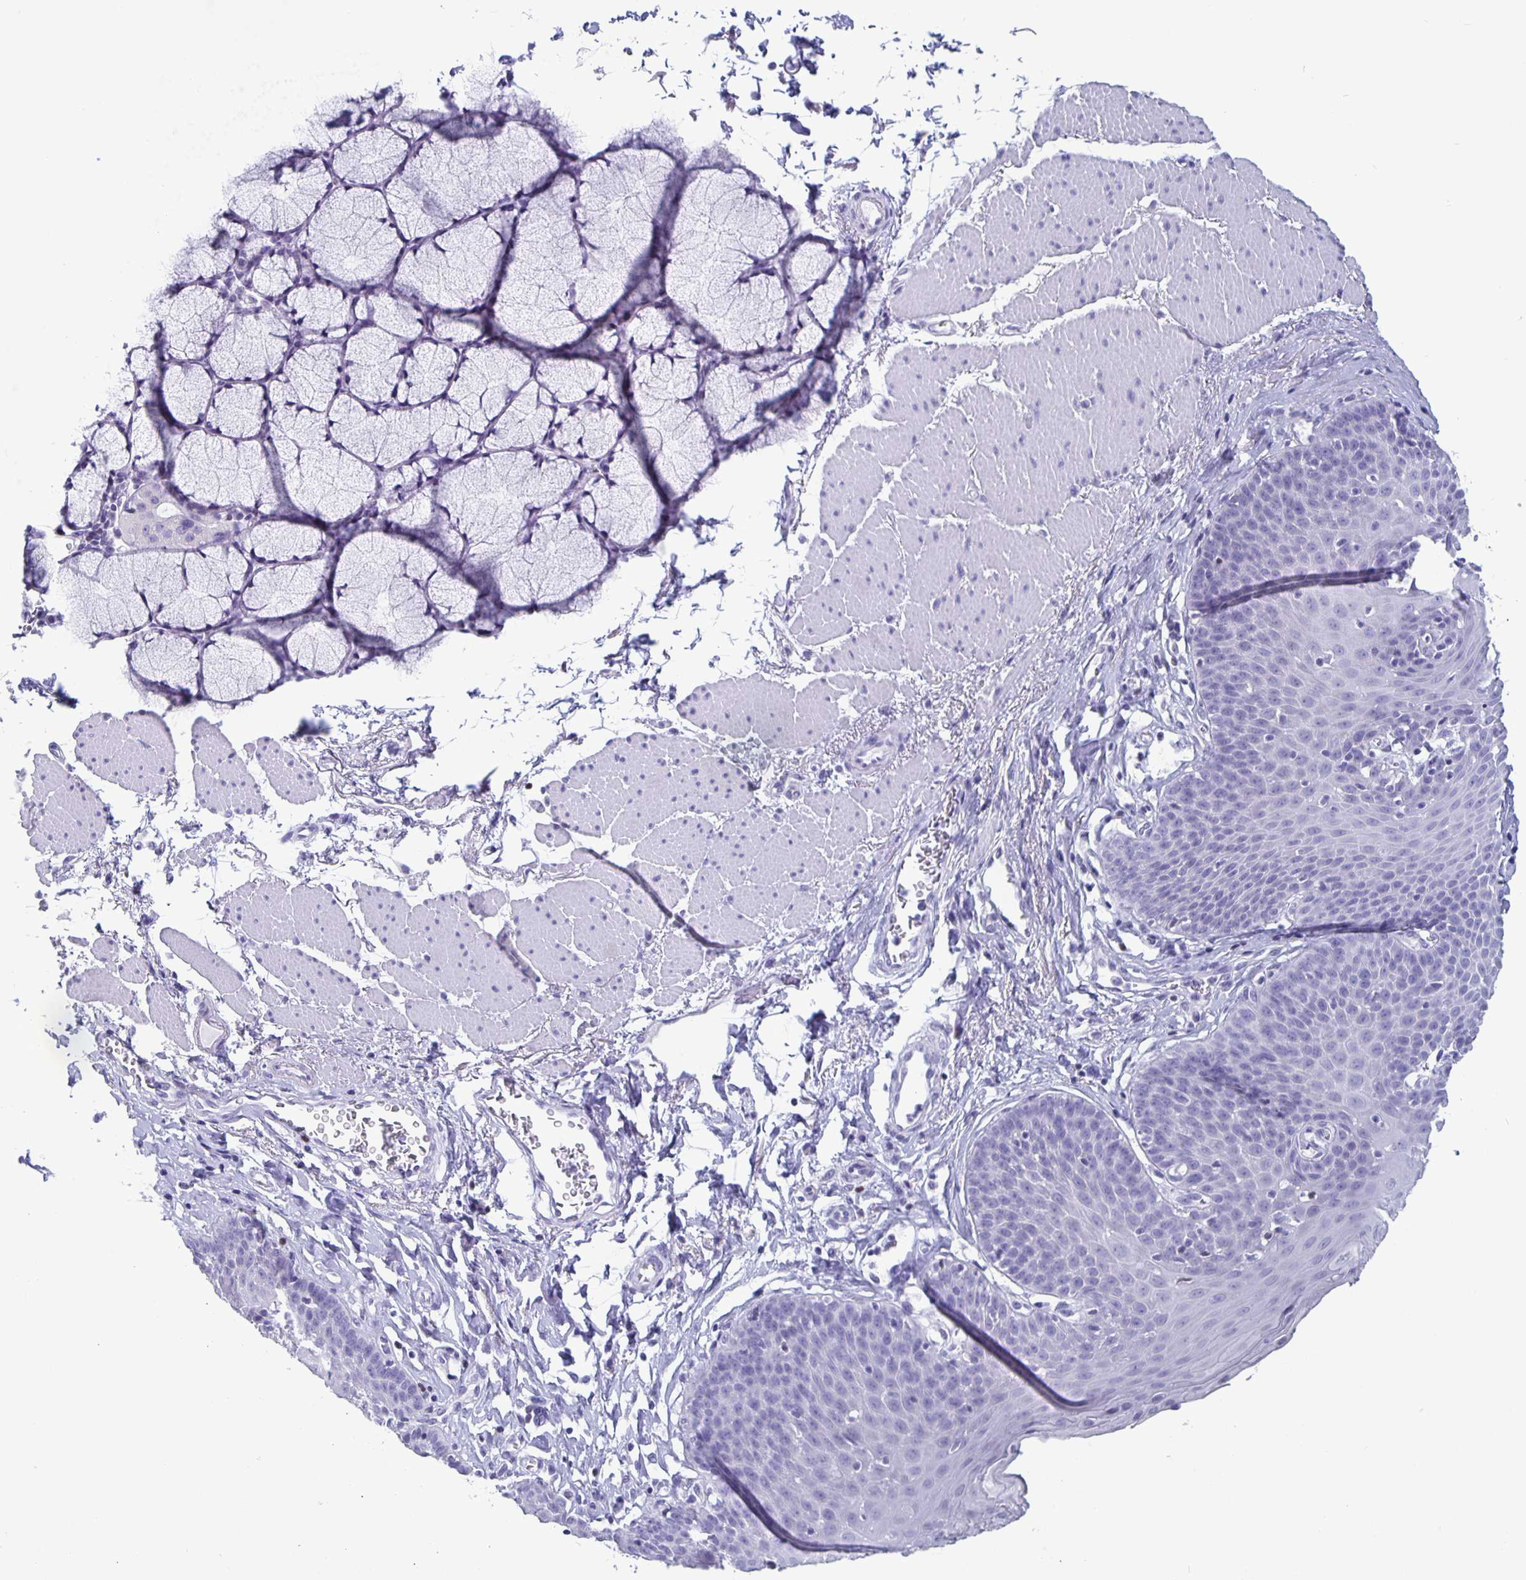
{"staining": {"intensity": "negative", "quantity": "none", "location": "none"}, "tissue": "esophagus", "cell_type": "Squamous epithelial cells", "image_type": "normal", "snomed": [{"axis": "morphology", "description": "Normal tissue, NOS"}, {"axis": "topography", "description": "Esophagus"}], "caption": "The immunohistochemistry (IHC) photomicrograph has no significant expression in squamous epithelial cells of esophagus. The staining was performed using DAB to visualize the protein expression in brown, while the nuclei were stained in blue with hematoxylin (Magnification: 20x).", "gene": "SATB2", "patient": {"sex": "female", "age": 81}}